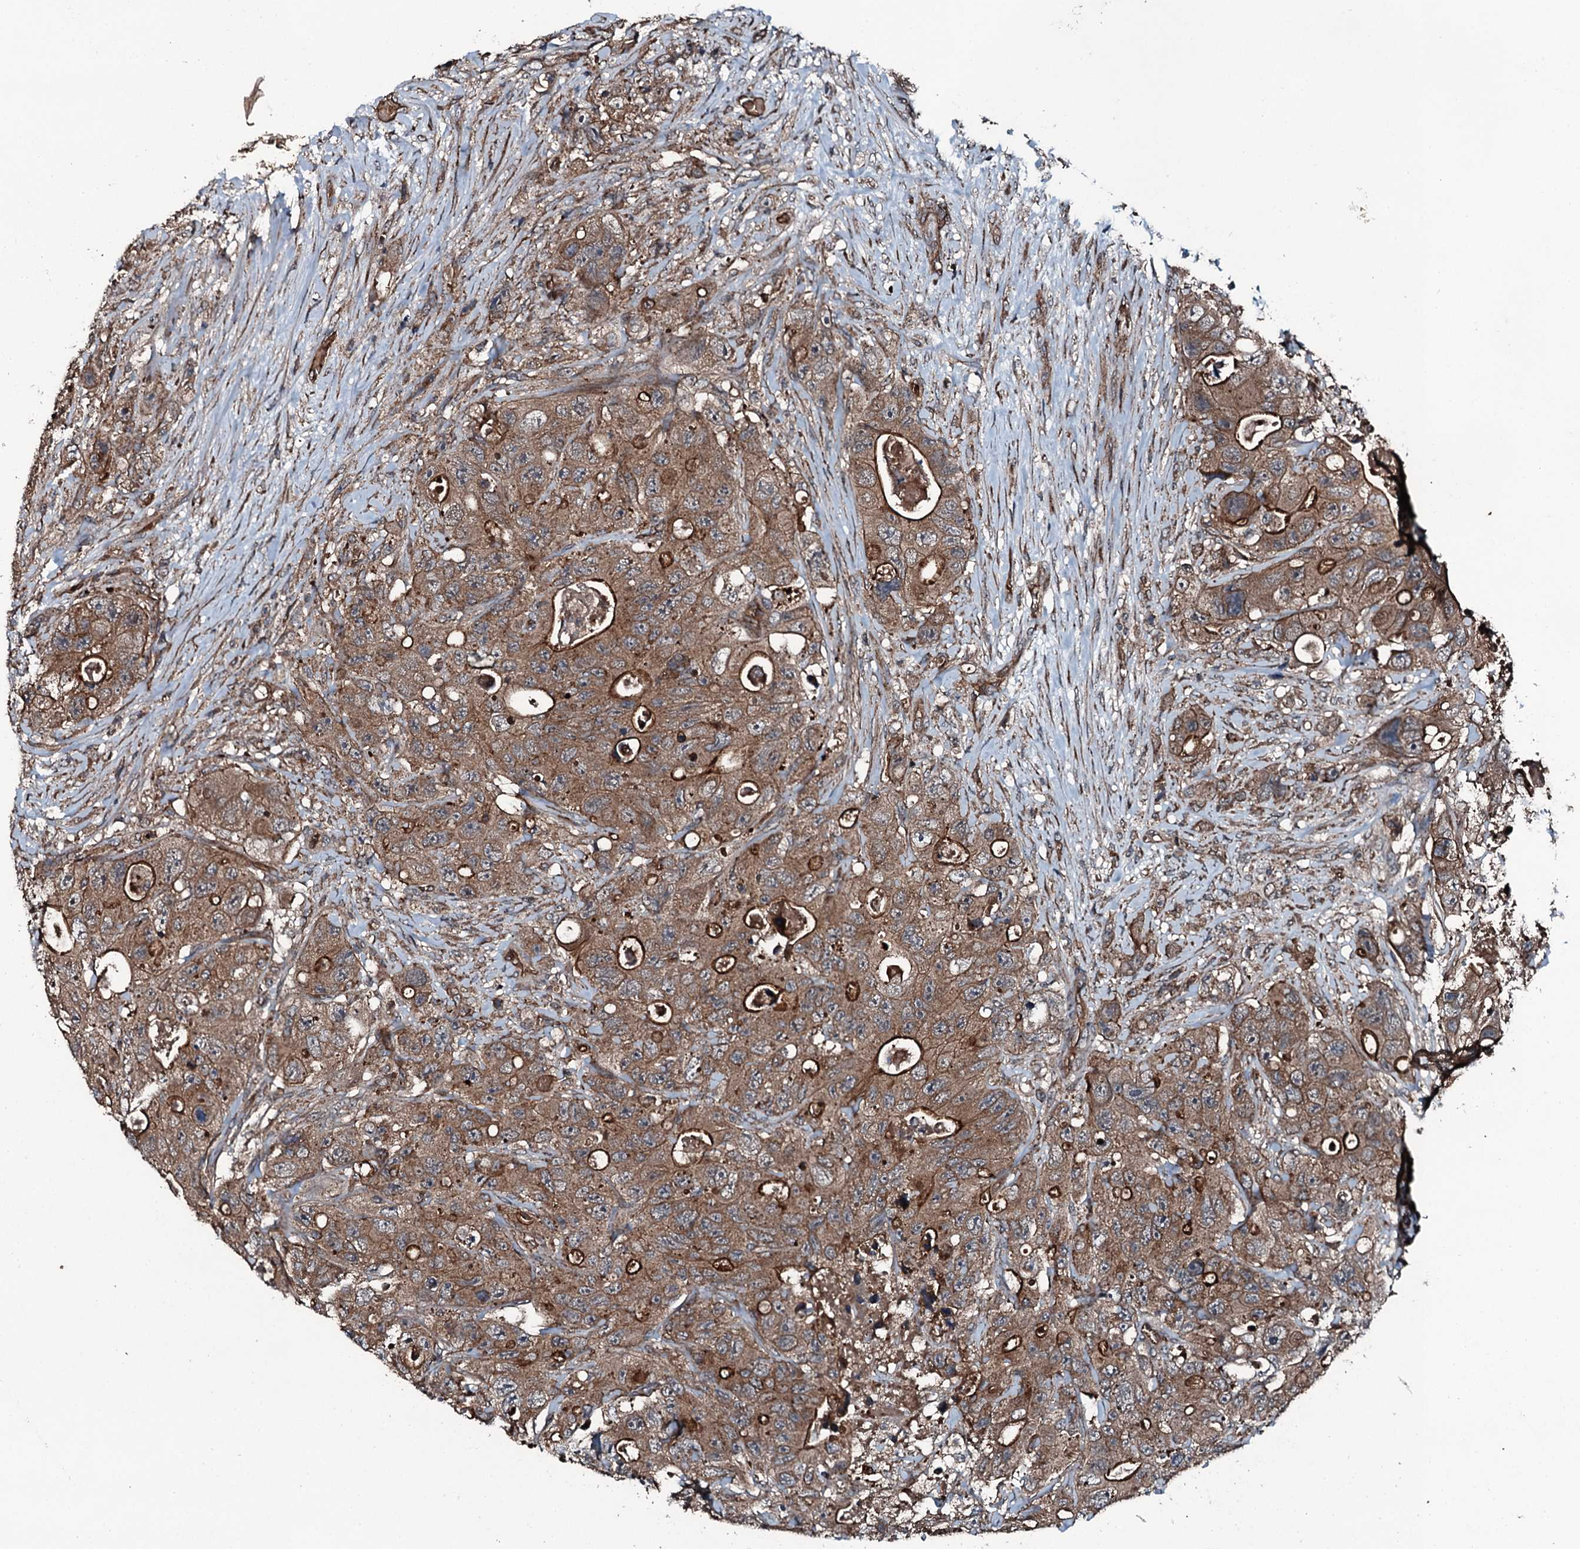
{"staining": {"intensity": "moderate", "quantity": ">75%", "location": "cytoplasmic/membranous"}, "tissue": "colorectal cancer", "cell_type": "Tumor cells", "image_type": "cancer", "snomed": [{"axis": "morphology", "description": "Adenocarcinoma, NOS"}, {"axis": "topography", "description": "Colon"}], "caption": "This histopathology image exhibits immunohistochemistry (IHC) staining of human colorectal cancer (adenocarcinoma), with medium moderate cytoplasmic/membranous positivity in about >75% of tumor cells.", "gene": "TRIM7", "patient": {"sex": "female", "age": 46}}